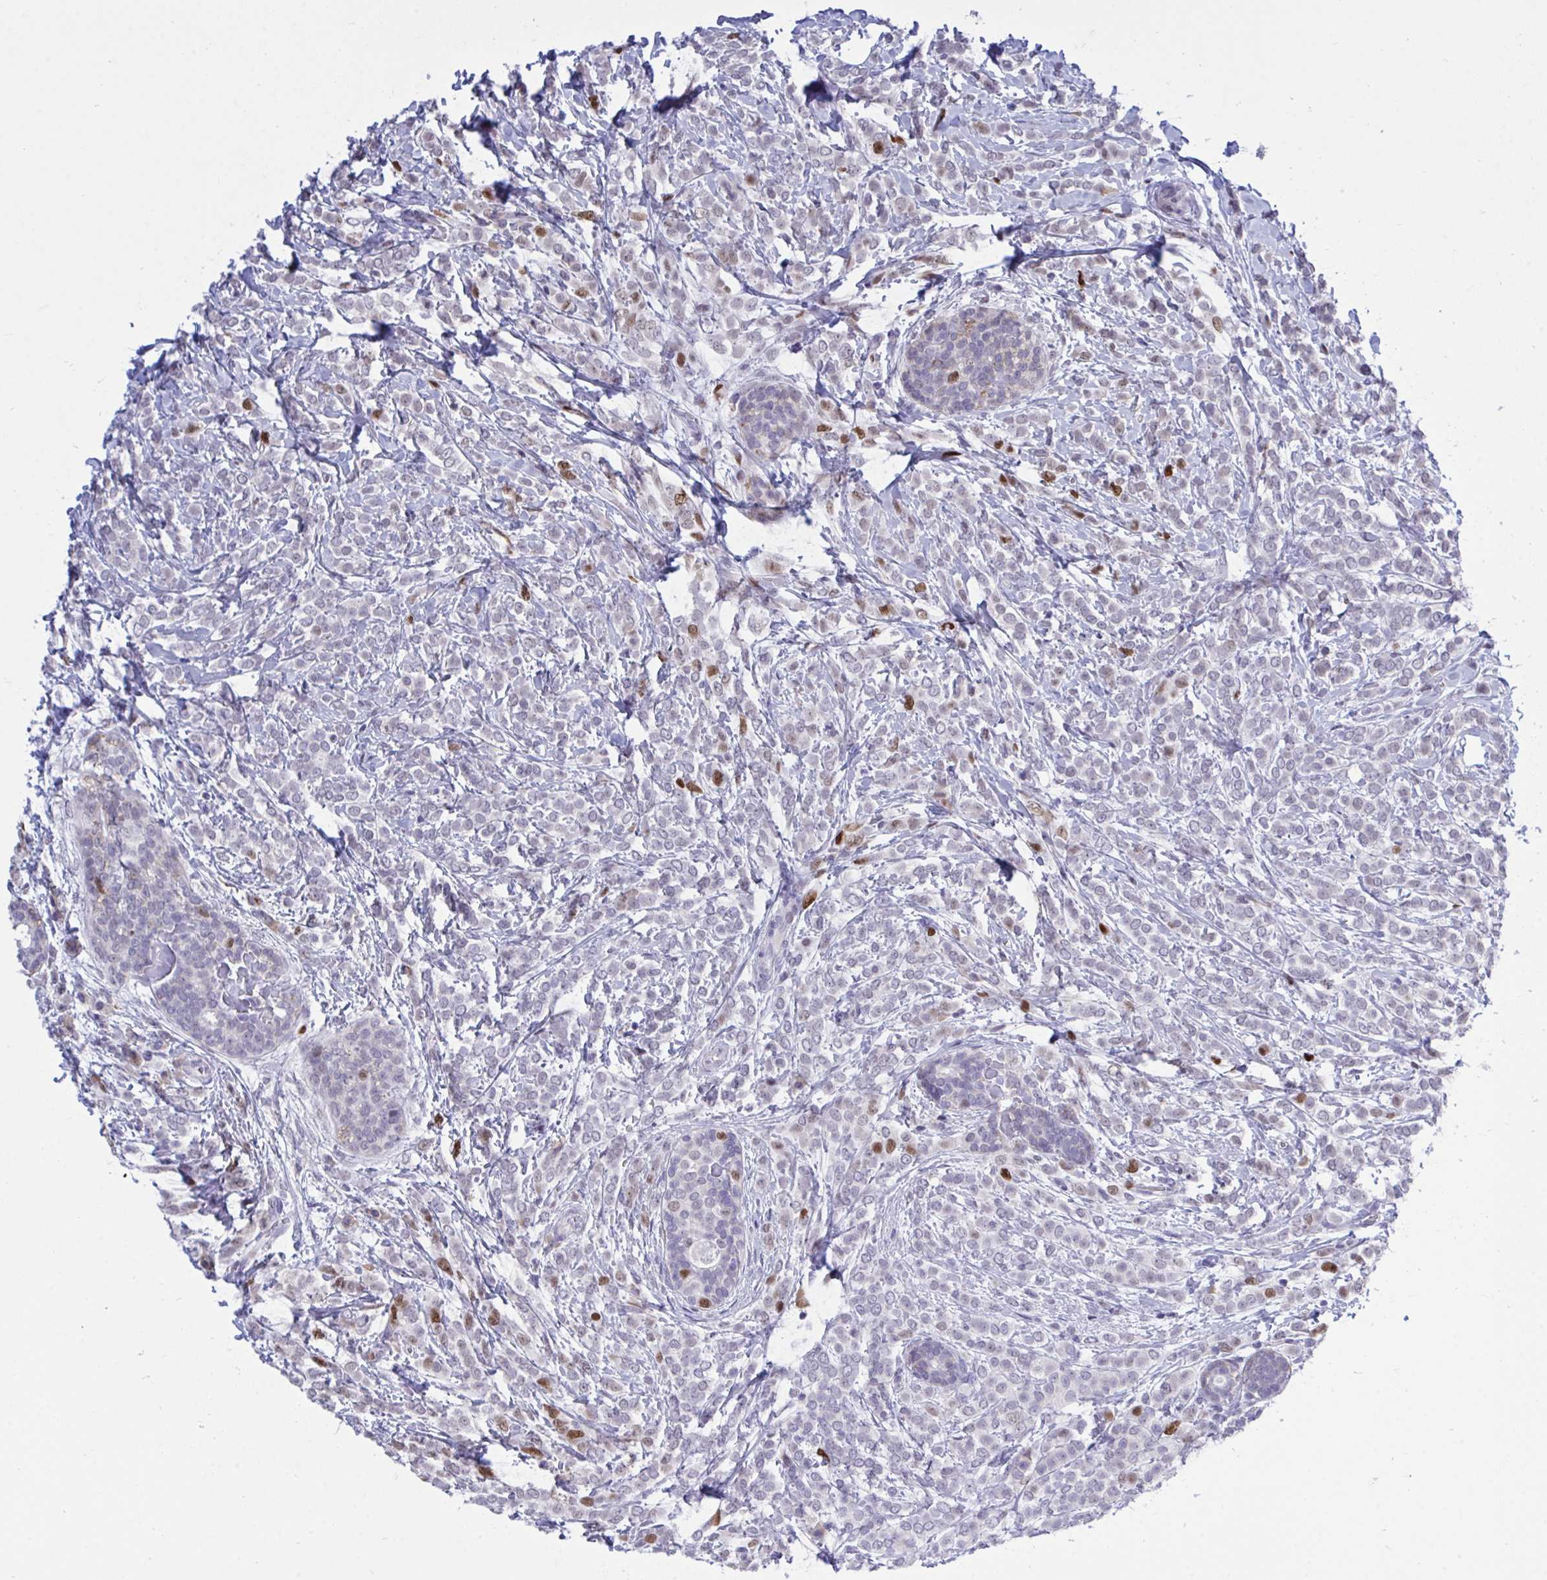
{"staining": {"intensity": "moderate", "quantity": "<25%", "location": "nuclear"}, "tissue": "breast cancer", "cell_type": "Tumor cells", "image_type": "cancer", "snomed": [{"axis": "morphology", "description": "Lobular carcinoma"}, {"axis": "topography", "description": "Breast"}], "caption": "DAB immunohistochemical staining of breast cancer (lobular carcinoma) shows moderate nuclear protein positivity in approximately <25% of tumor cells.", "gene": "C1QL2", "patient": {"sex": "female", "age": 49}}